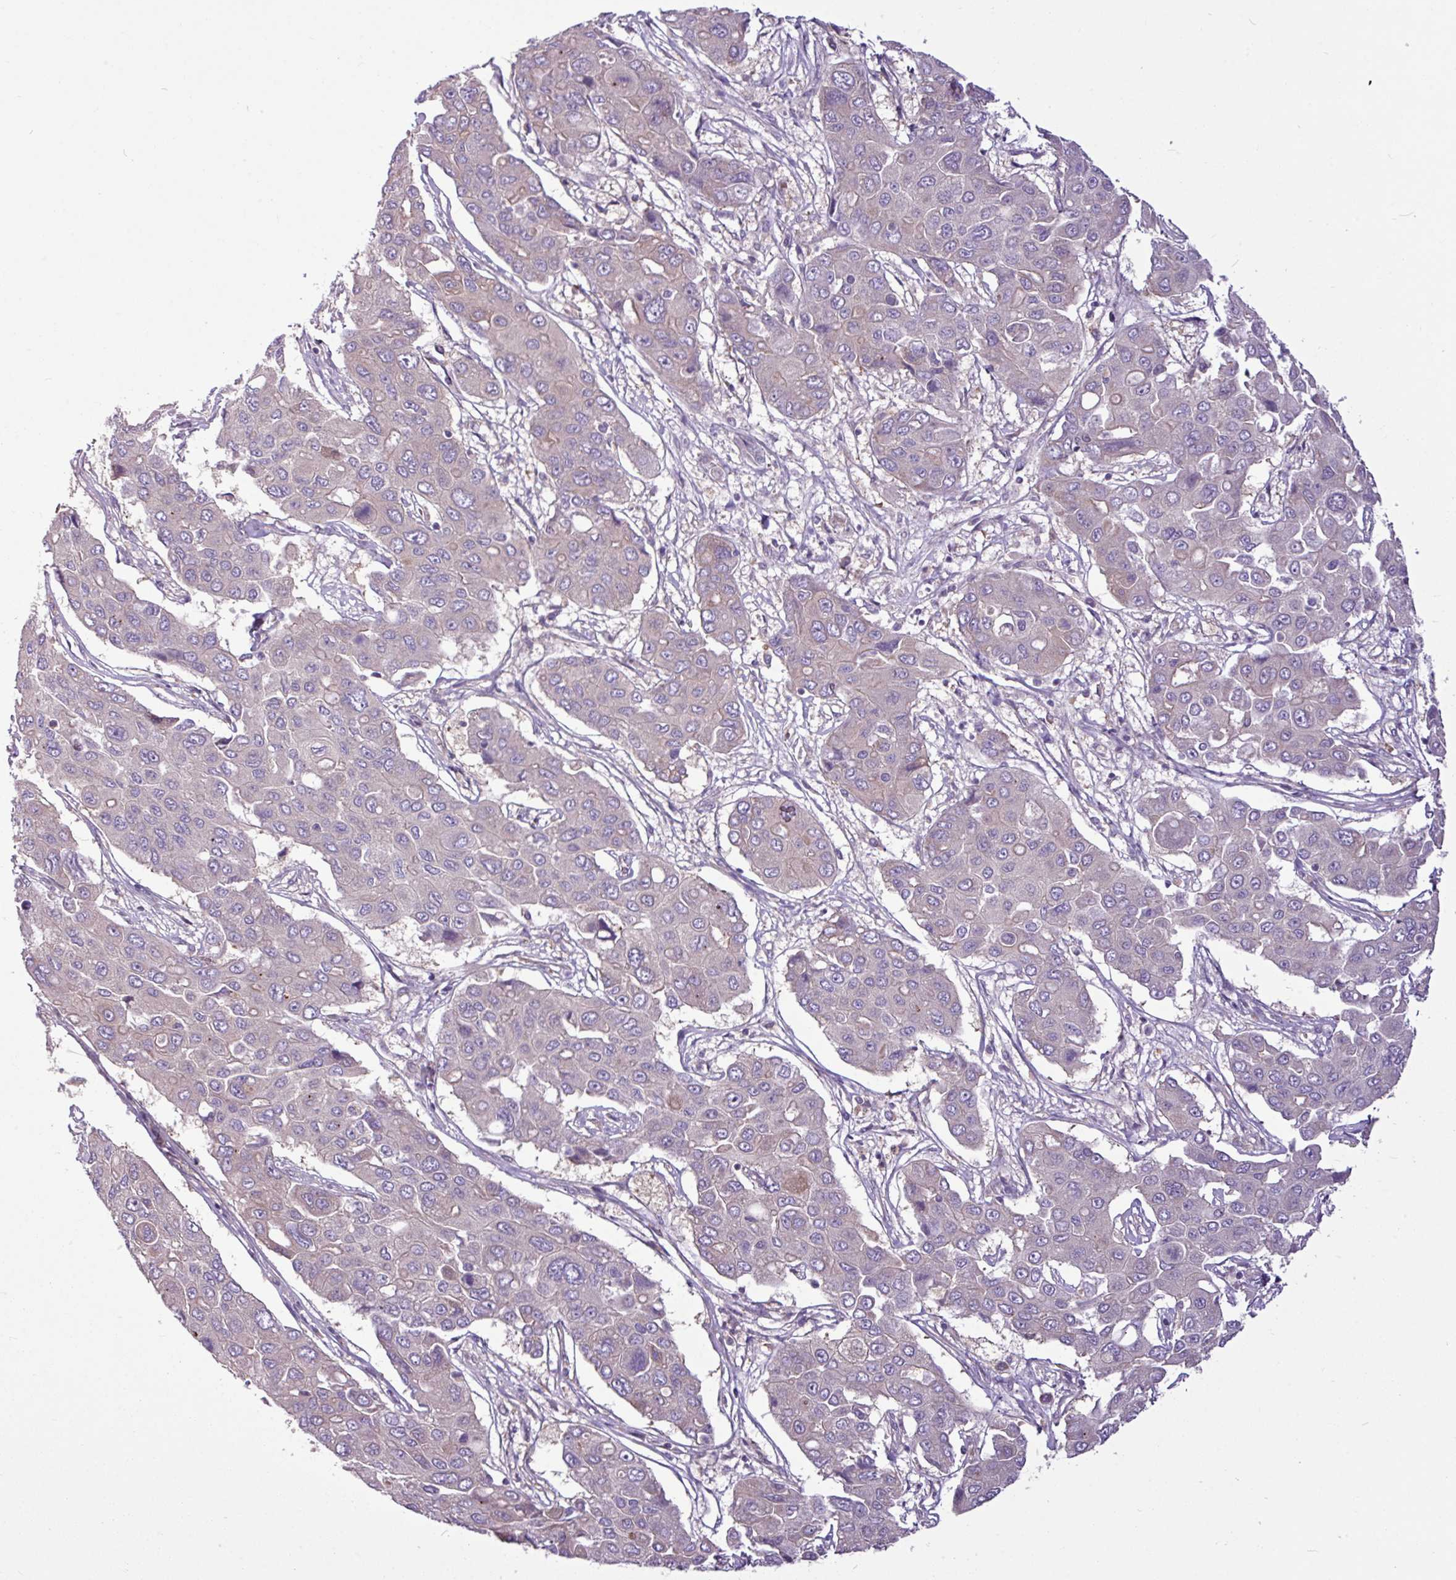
{"staining": {"intensity": "negative", "quantity": "none", "location": "none"}, "tissue": "liver cancer", "cell_type": "Tumor cells", "image_type": "cancer", "snomed": [{"axis": "morphology", "description": "Cholangiocarcinoma"}, {"axis": "topography", "description": "Liver"}], "caption": "Tumor cells are negative for protein expression in human liver cancer (cholangiocarcinoma).", "gene": "MROH2A", "patient": {"sex": "male", "age": 67}}